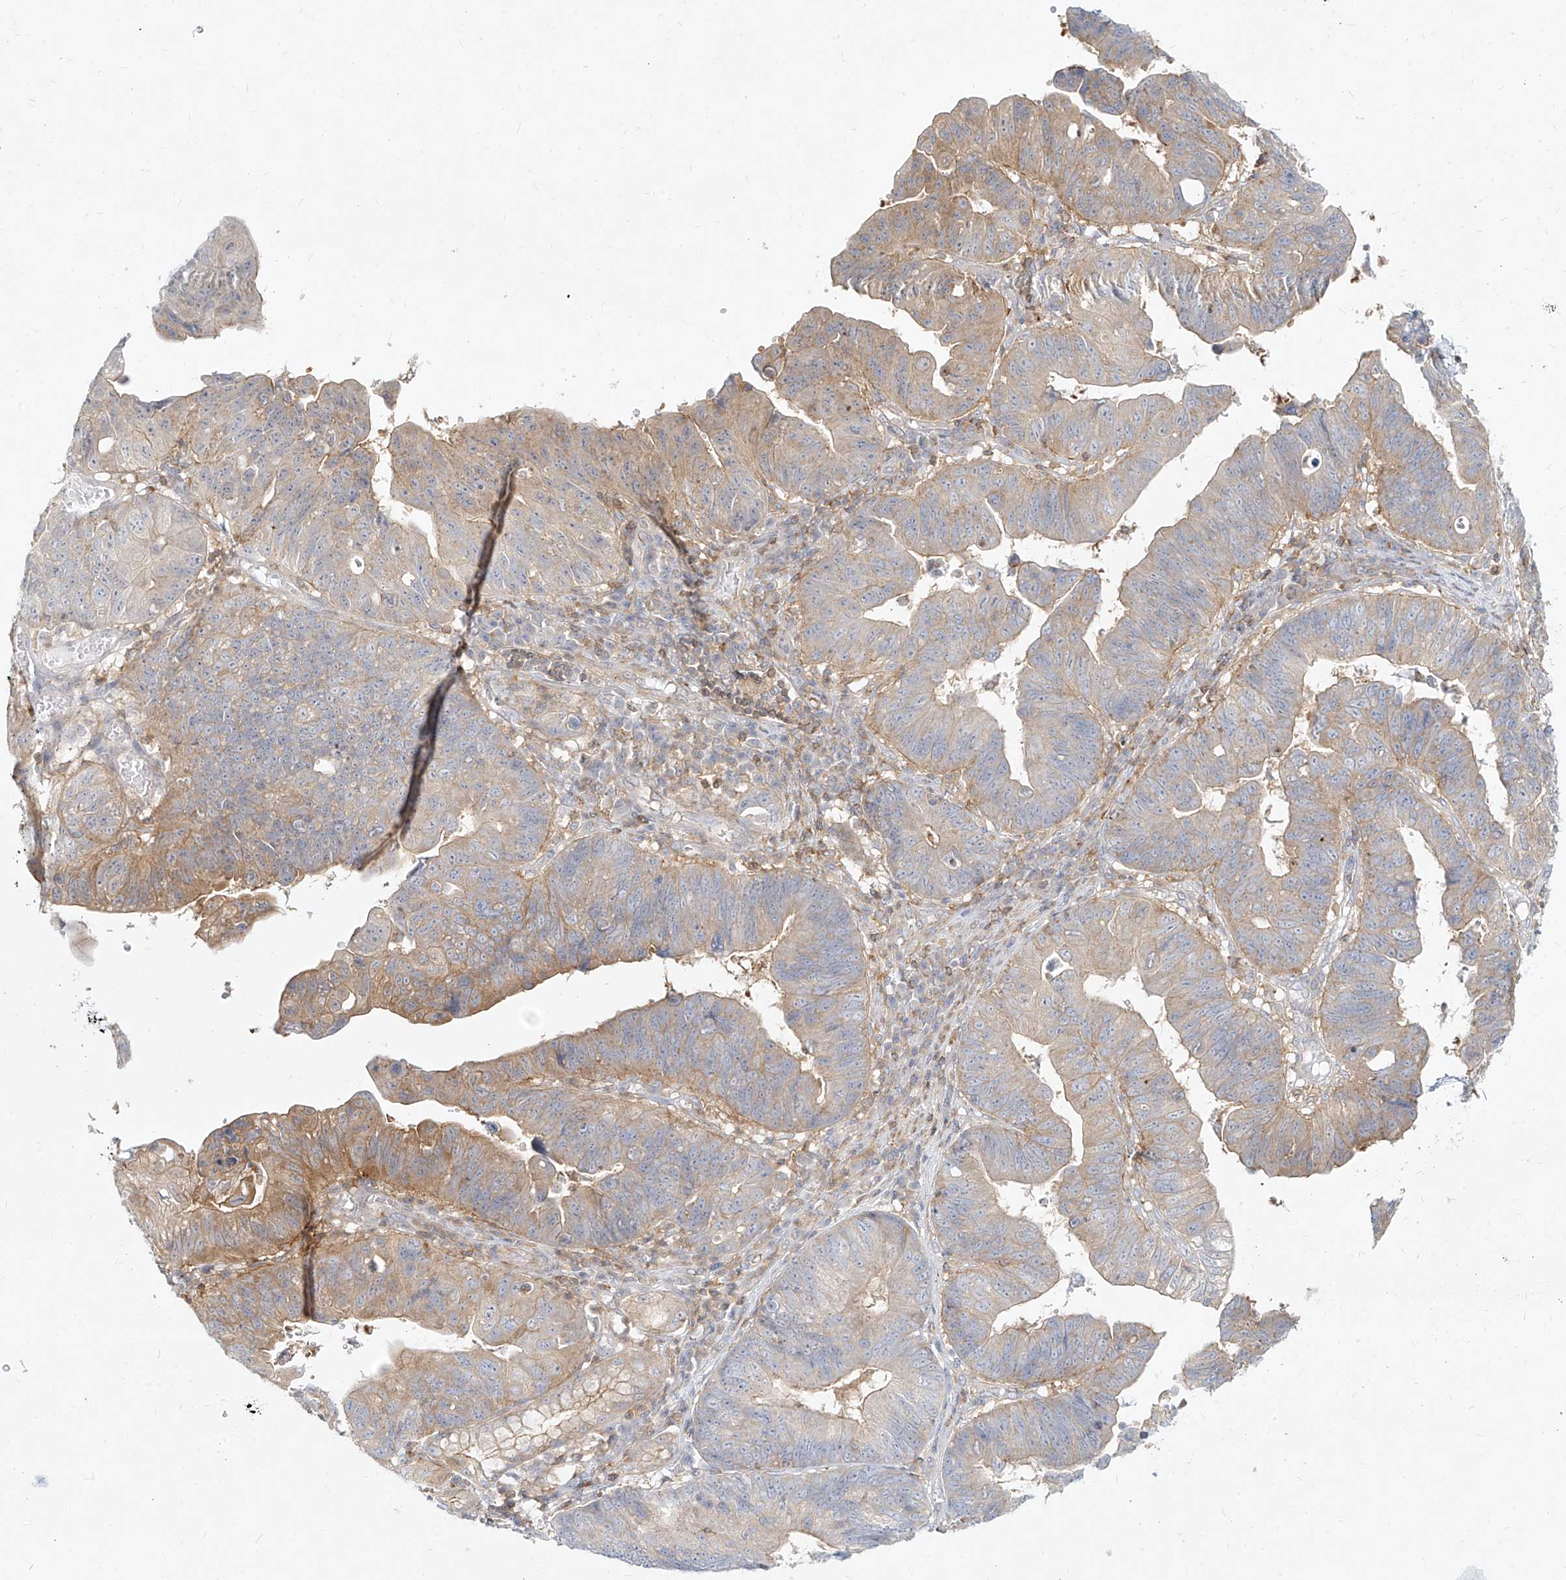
{"staining": {"intensity": "weak", "quantity": ">75%", "location": "cytoplasmic/membranous"}, "tissue": "stomach cancer", "cell_type": "Tumor cells", "image_type": "cancer", "snomed": [{"axis": "morphology", "description": "Adenocarcinoma, NOS"}, {"axis": "topography", "description": "Stomach"}], "caption": "Immunohistochemistry (DAB (3,3'-diaminobenzidine)) staining of stomach cancer (adenocarcinoma) demonstrates weak cytoplasmic/membranous protein expression in approximately >75% of tumor cells.", "gene": "SLC2A12", "patient": {"sex": "male", "age": 59}}